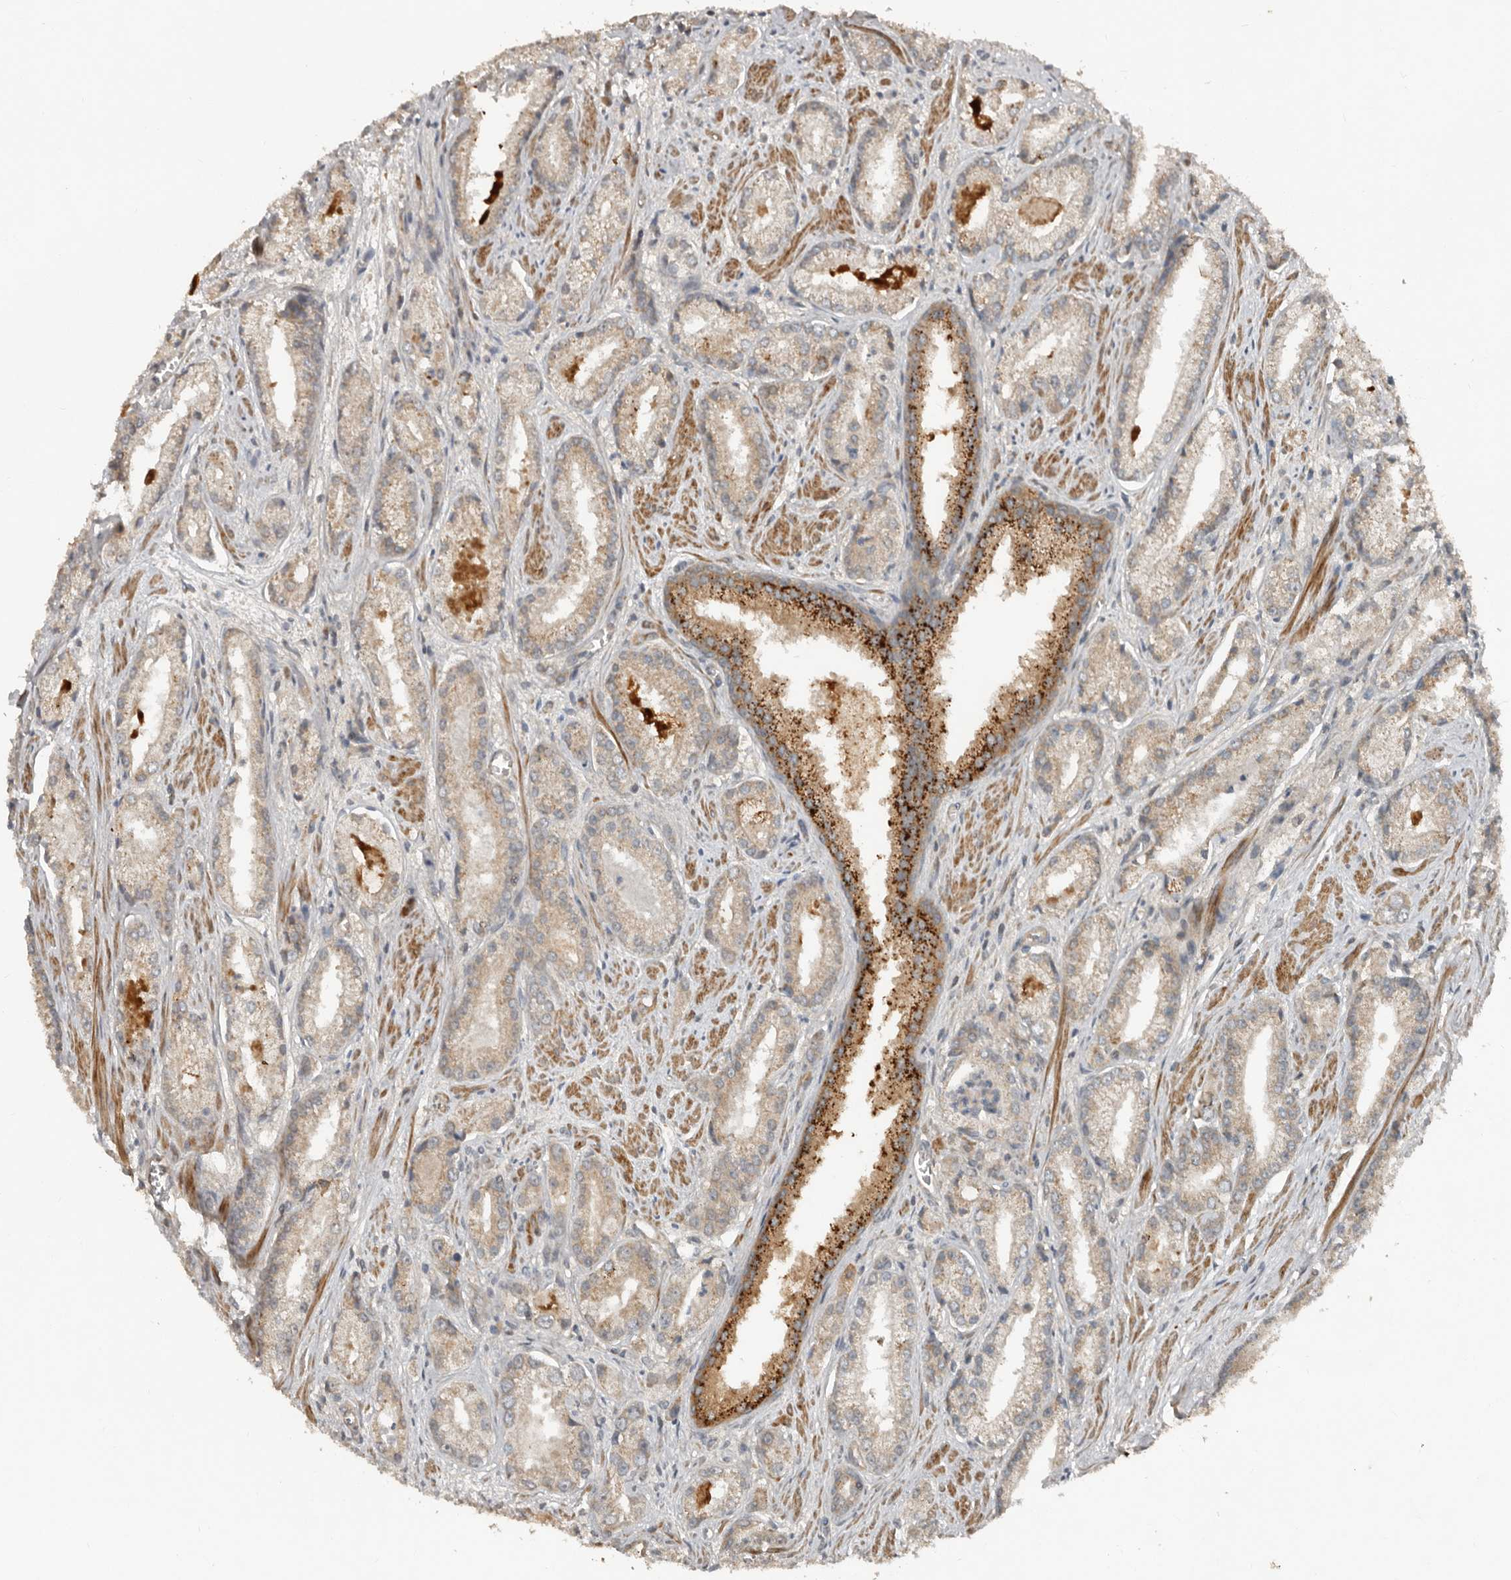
{"staining": {"intensity": "weak", "quantity": ">75%", "location": "cytoplasmic/membranous"}, "tissue": "prostate cancer", "cell_type": "Tumor cells", "image_type": "cancer", "snomed": [{"axis": "morphology", "description": "Adenocarcinoma, Low grade"}, {"axis": "topography", "description": "Prostate"}], "caption": "The immunohistochemical stain highlights weak cytoplasmic/membranous positivity in tumor cells of prostate cancer (low-grade adenocarcinoma) tissue.", "gene": "SLC6A7", "patient": {"sex": "male", "age": 54}}